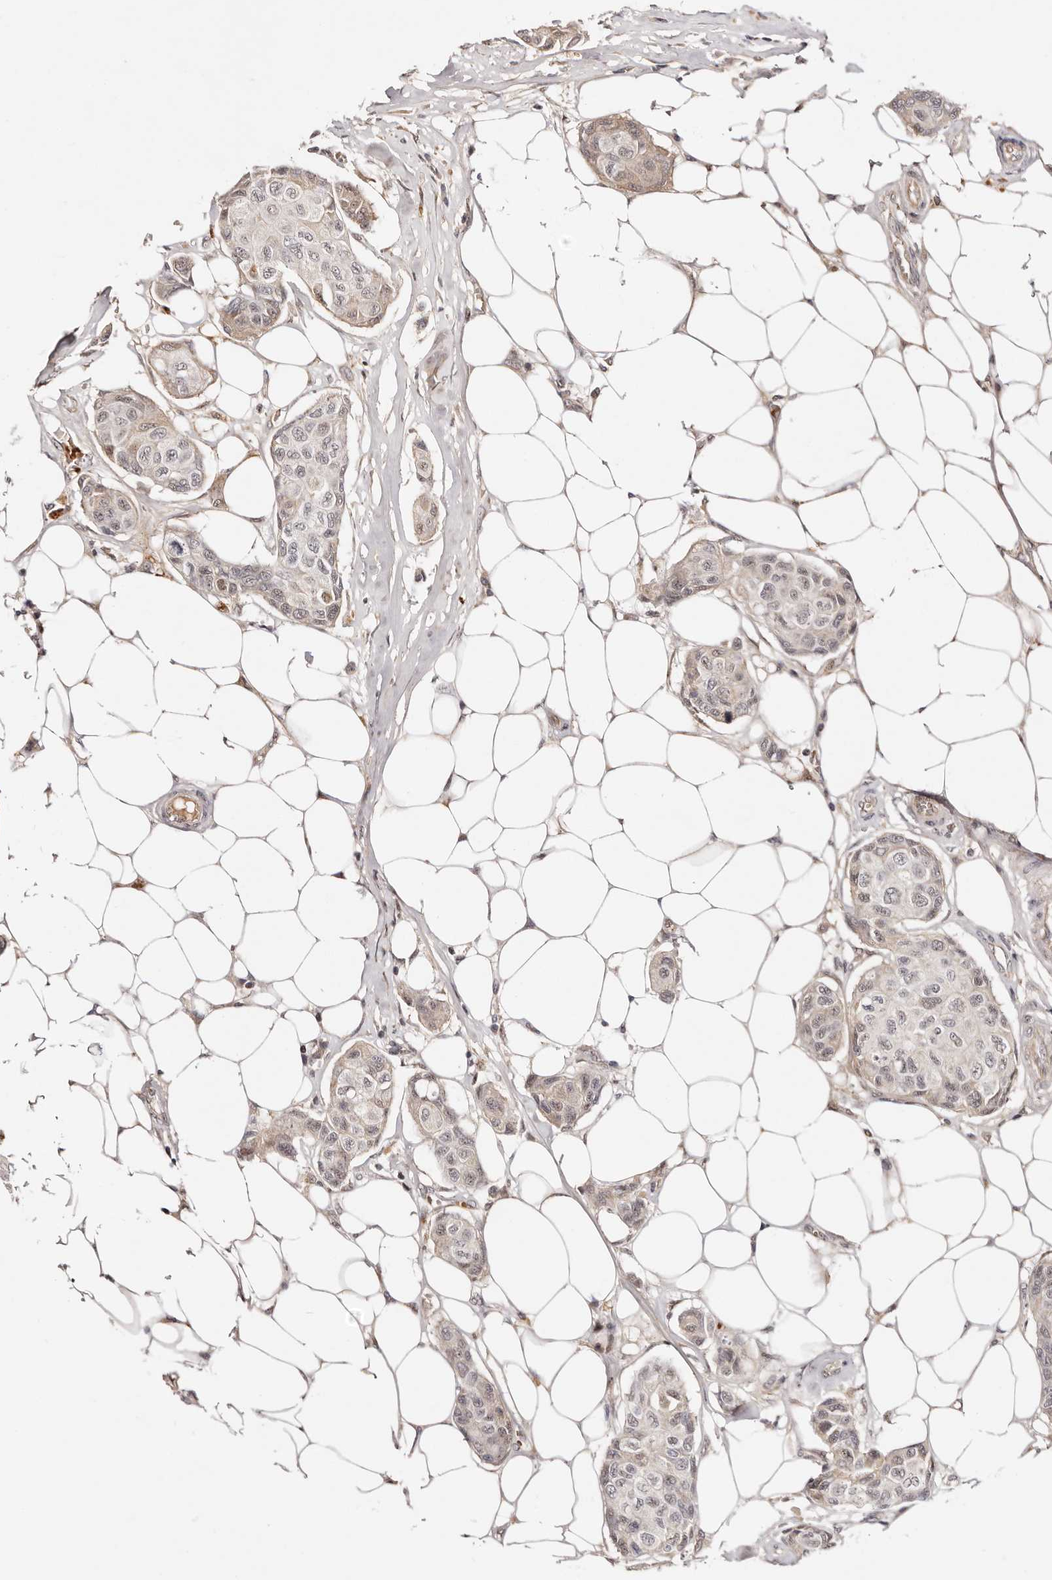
{"staining": {"intensity": "weak", "quantity": "<25%", "location": "nuclear"}, "tissue": "breast cancer", "cell_type": "Tumor cells", "image_type": "cancer", "snomed": [{"axis": "morphology", "description": "Duct carcinoma"}, {"axis": "topography", "description": "Breast"}], "caption": "The IHC image has no significant staining in tumor cells of invasive ductal carcinoma (breast) tissue.", "gene": "WRN", "patient": {"sex": "female", "age": 80}}